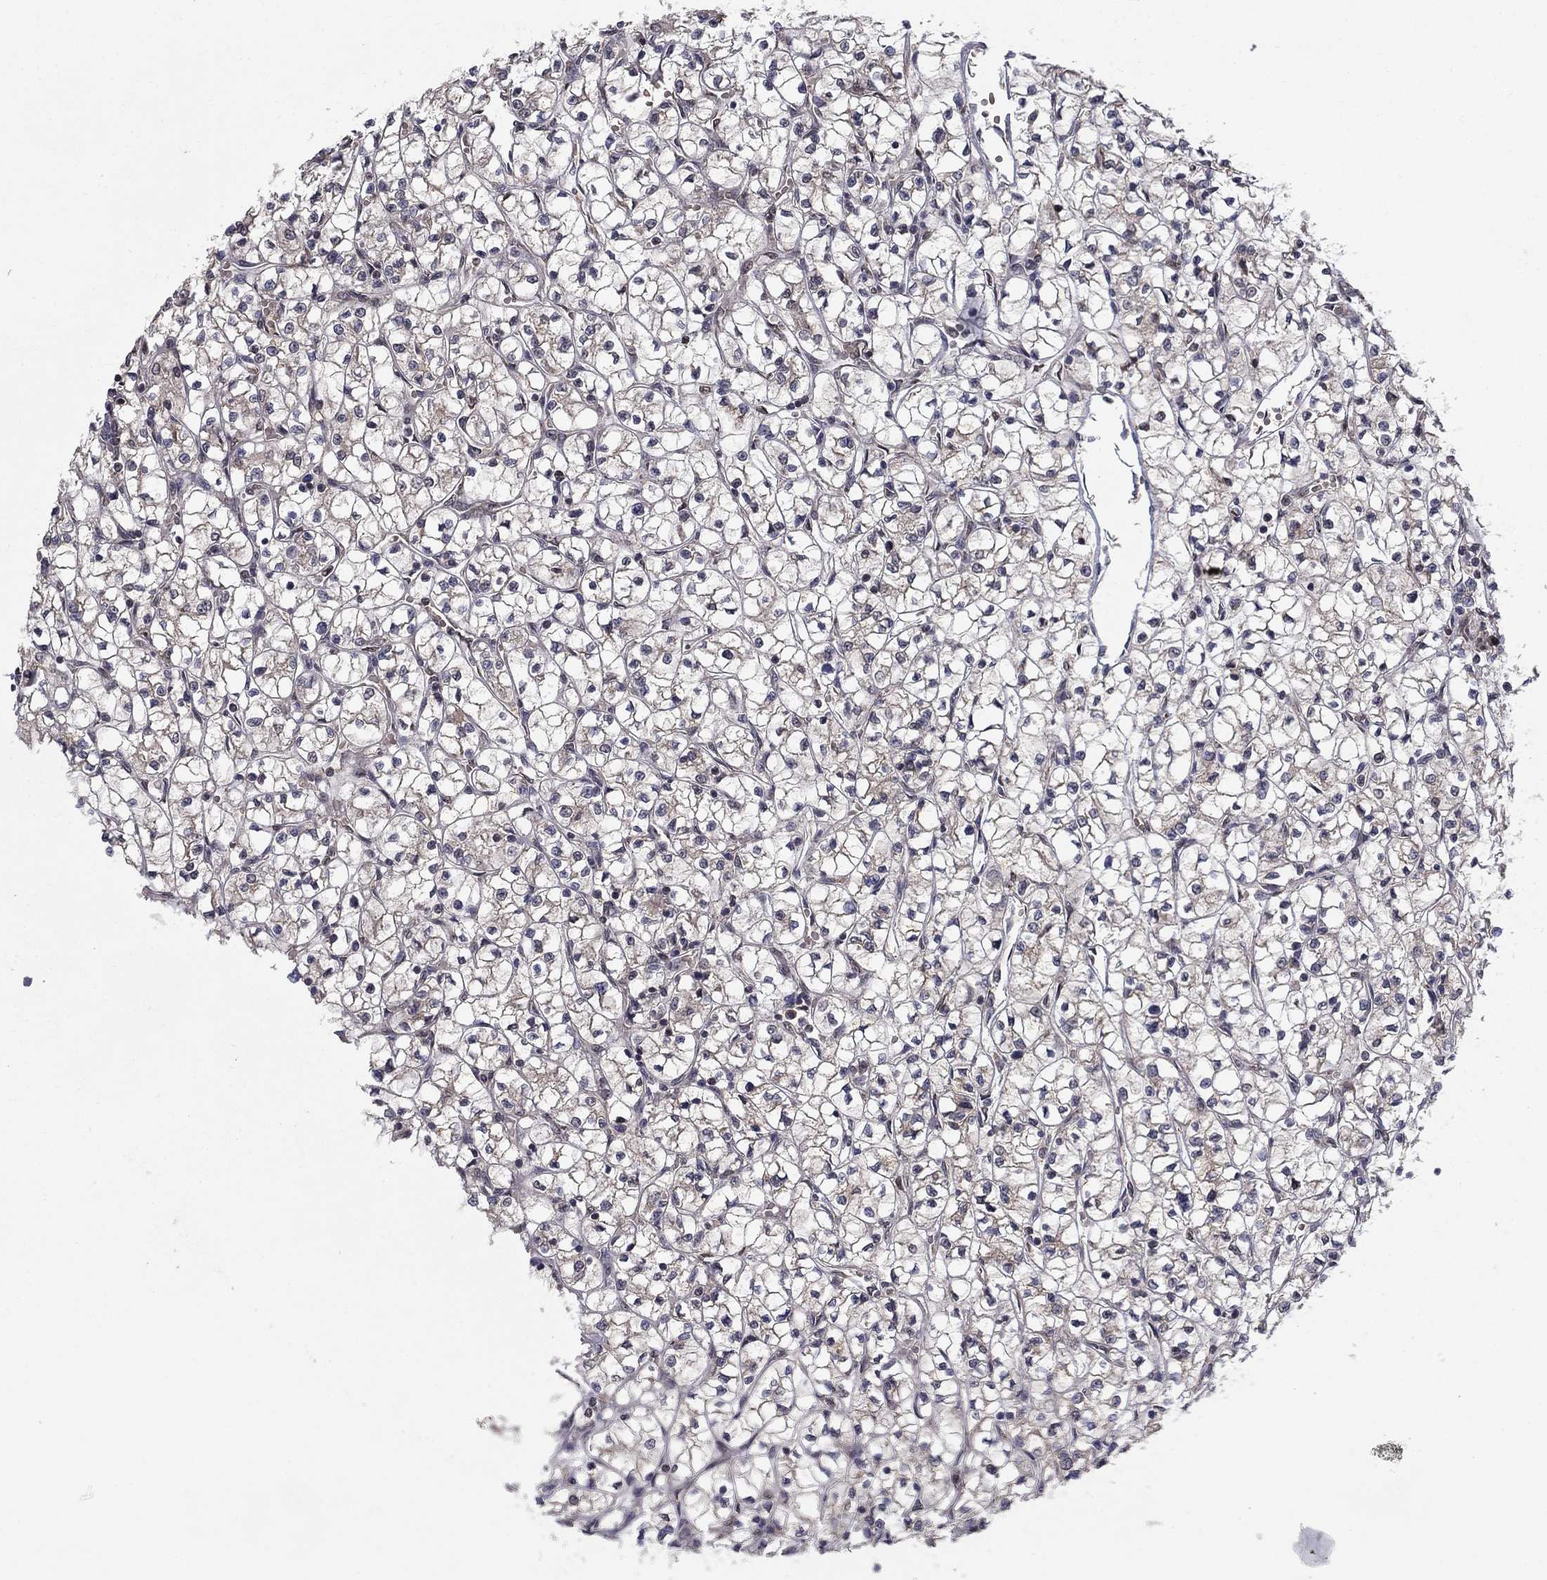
{"staining": {"intensity": "moderate", "quantity": "25%-75%", "location": "cytoplasmic/membranous"}, "tissue": "renal cancer", "cell_type": "Tumor cells", "image_type": "cancer", "snomed": [{"axis": "morphology", "description": "Adenocarcinoma, NOS"}, {"axis": "topography", "description": "Kidney"}], "caption": "A micrograph of renal cancer (adenocarcinoma) stained for a protein displays moderate cytoplasmic/membranous brown staining in tumor cells. (DAB (3,3'-diaminobenzidine) IHC, brown staining for protein, blue staining for nuclei).", "gene": "SLC2A13", "patient": {"sex": "female", "age": 64}}